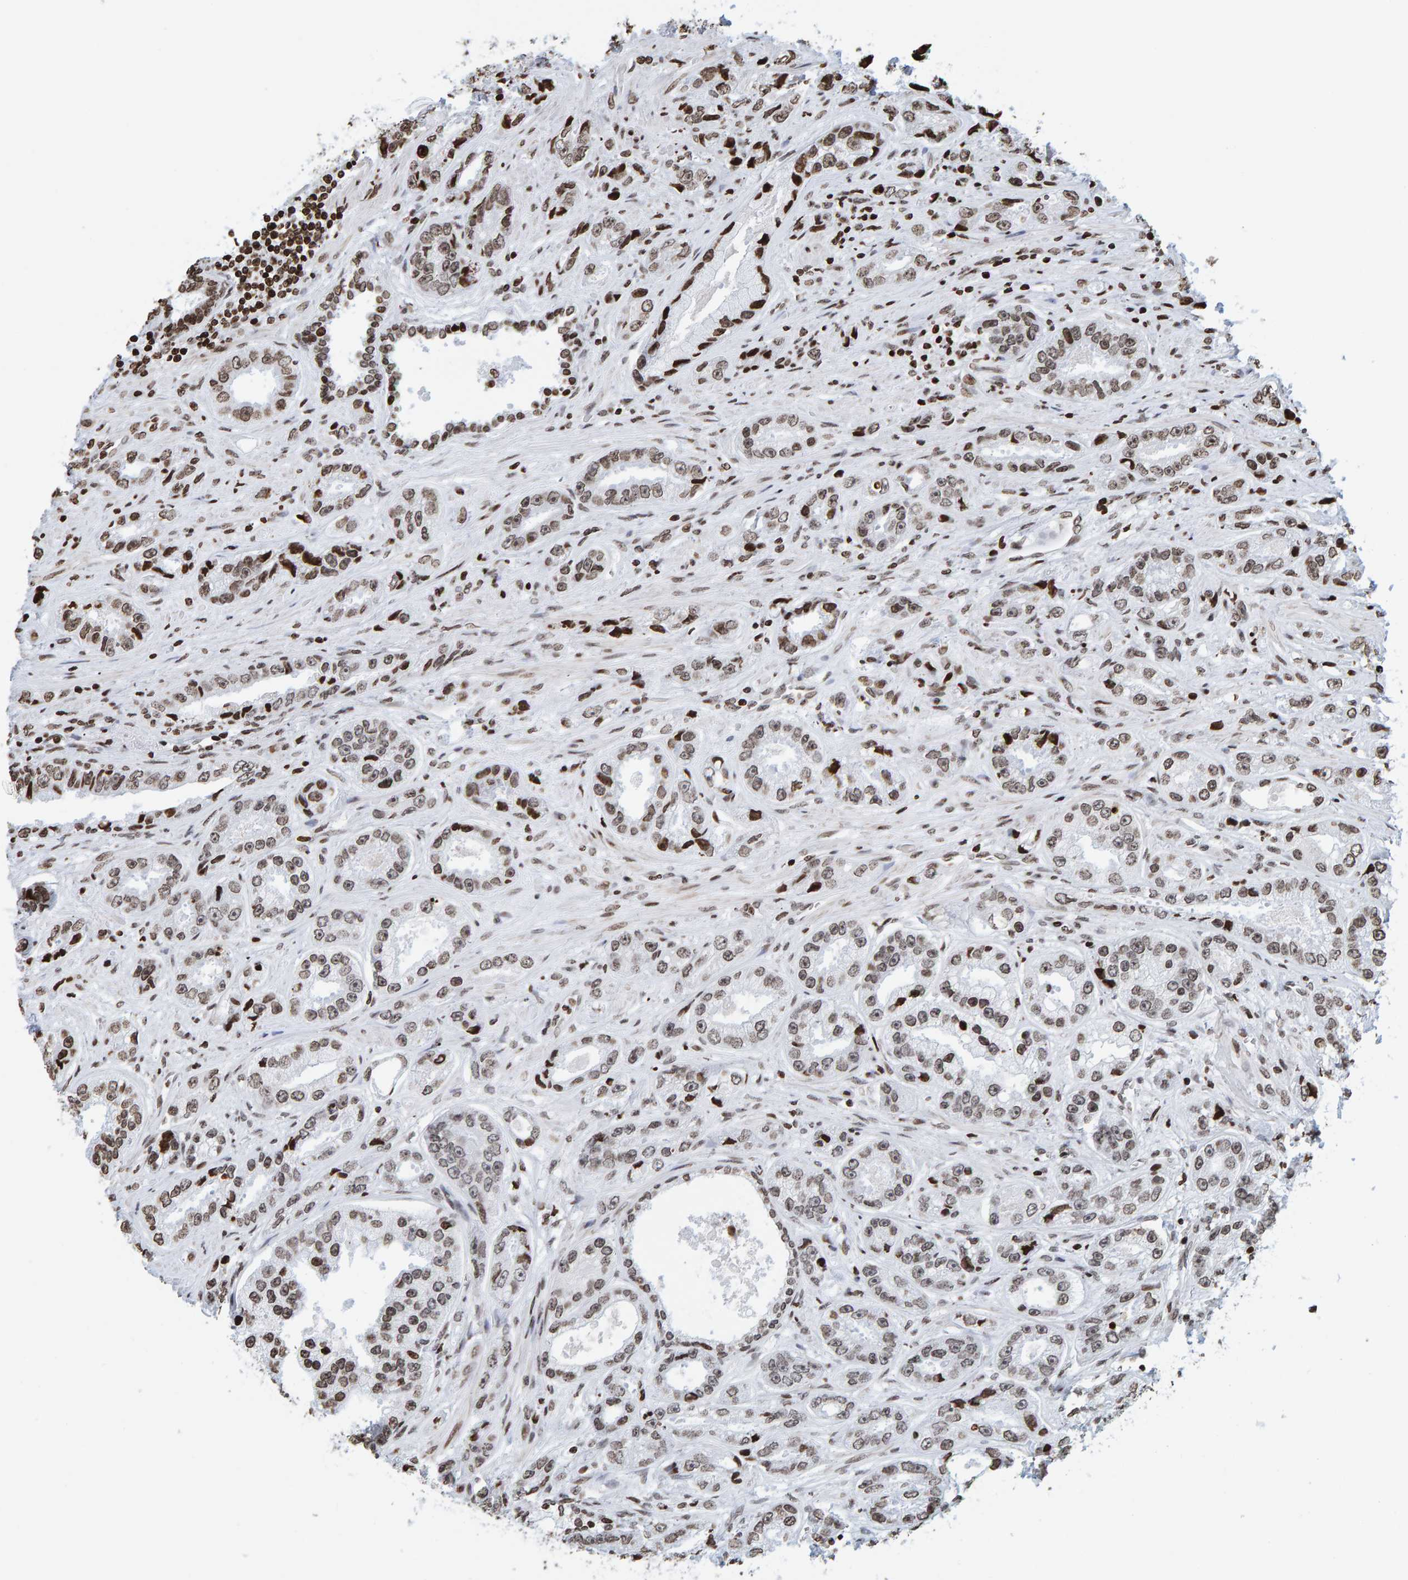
{"staining": {"intensity": "moderate", "quantity": ">75%", "location": "nuclear"}, "tissue": "prostate cancer", "cell_type": "Tumor cells", "image_type": "cancer", "snomed": [{"axis": "morphology", "description": "Adenocarcinoma, High grade"}, {"axis": "topography", "description": "Prostate"}], "caption": "High-magnification brightfield microscopy of prostate adenocarcinoma (high-grade) stained with DAB (3,3'-diaminobenzidine) (brown) and counterstained with hematoxylin (blue). tumor cells exhibit moderate nuclear staining is seen in approximately>75% of cells.", "gene": "BRF2", "patient": {"sex": "male", "age": 61}}